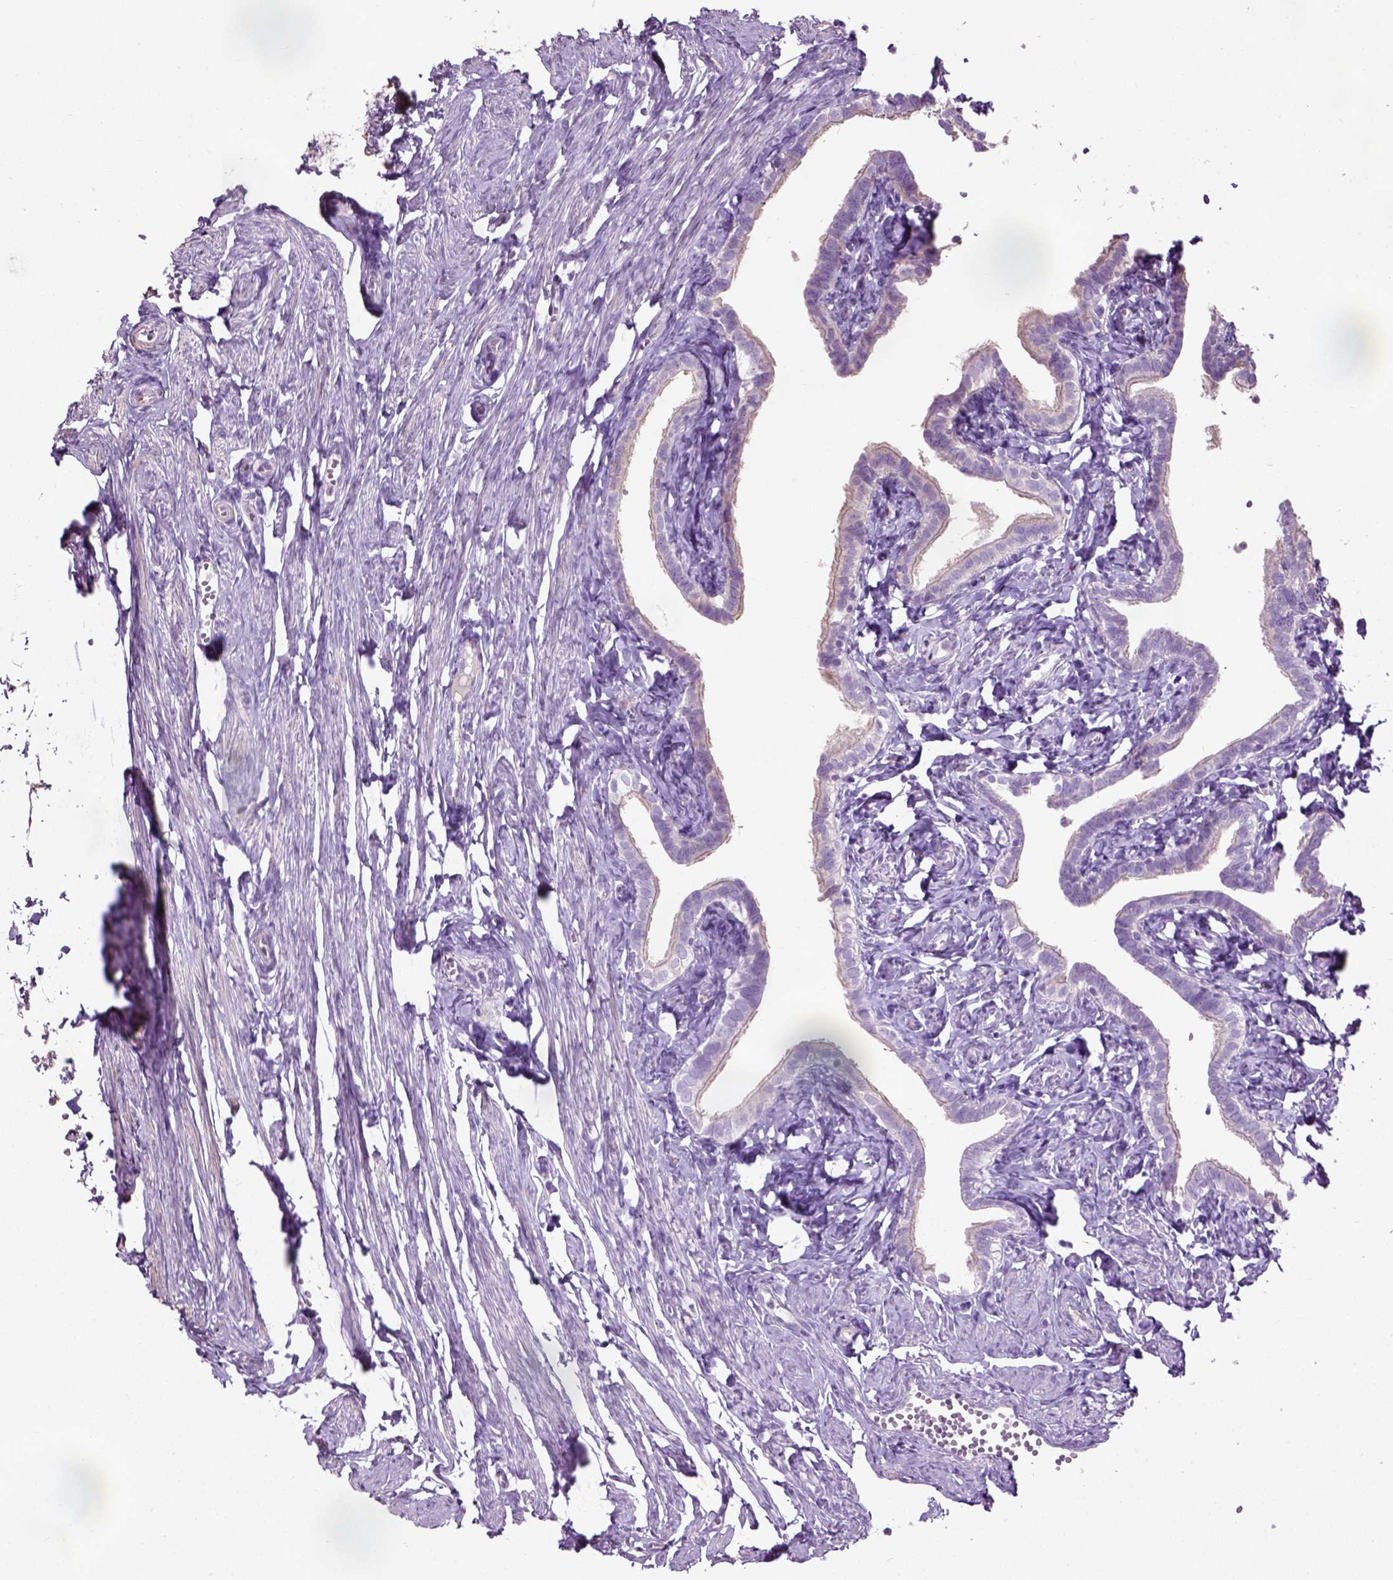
{"staining": {"intensity": "weak", "quantity": "<25%", "location": "cytoplasmic/membranous"}, "tissue": "fallopian tube", "cell_type": "Glandular cells", "image_type": "normal", "snomed": [{"axis": "morphology", "description": "Normal tissue, NOS"}, {"axis": "topography", "description": "Fallopian tube"}], "caption": "Micrograph shows no significant protein staining in glandular cells of normal fallopian tube. (DAB immunohistochemistry (IHC) with hematoxylin counter stain).", "gene": "PKP3", "patient": {"sex": "female", "age": 41}}